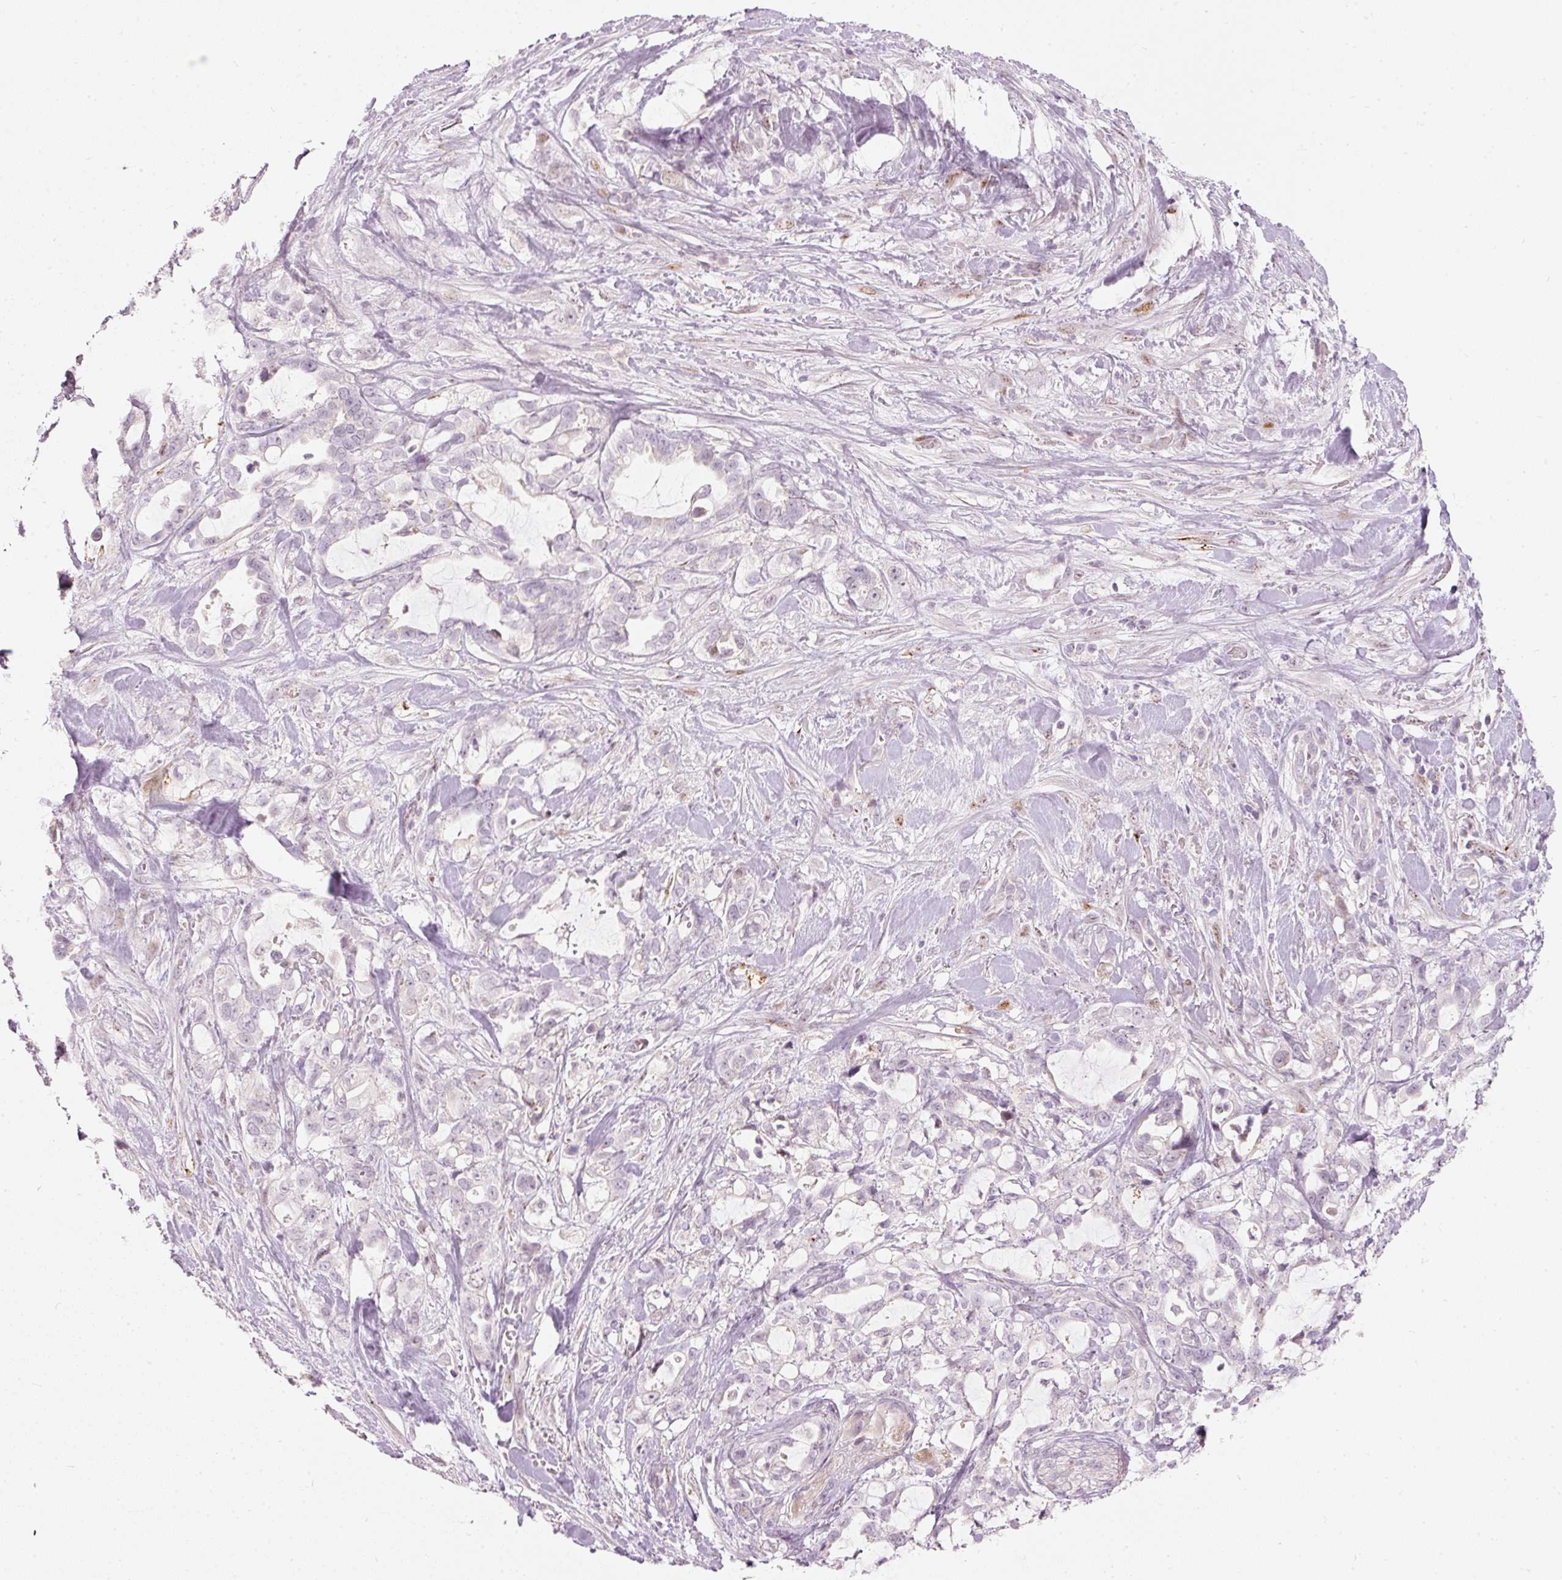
{"staining": {"intensity": "negative", "quantity": "none", "location": "none"}, "tissue": "pancreatic cancer", "cell_type": "Tumor cells", "image_type": "cancer", "snomed": [{"axis": "morphology", "description": "Adenocarcinoma, NOS"}, {"axis": "topography", "description": "Pancreas"}], "caption": "IHC histopathology image of human adenocarcinoma (pancreatic) stained for a protein (brown), which shows no positivity in tumor cells.", "gene": "RNF39", "patient": {"sex": "female", "age": 61}}